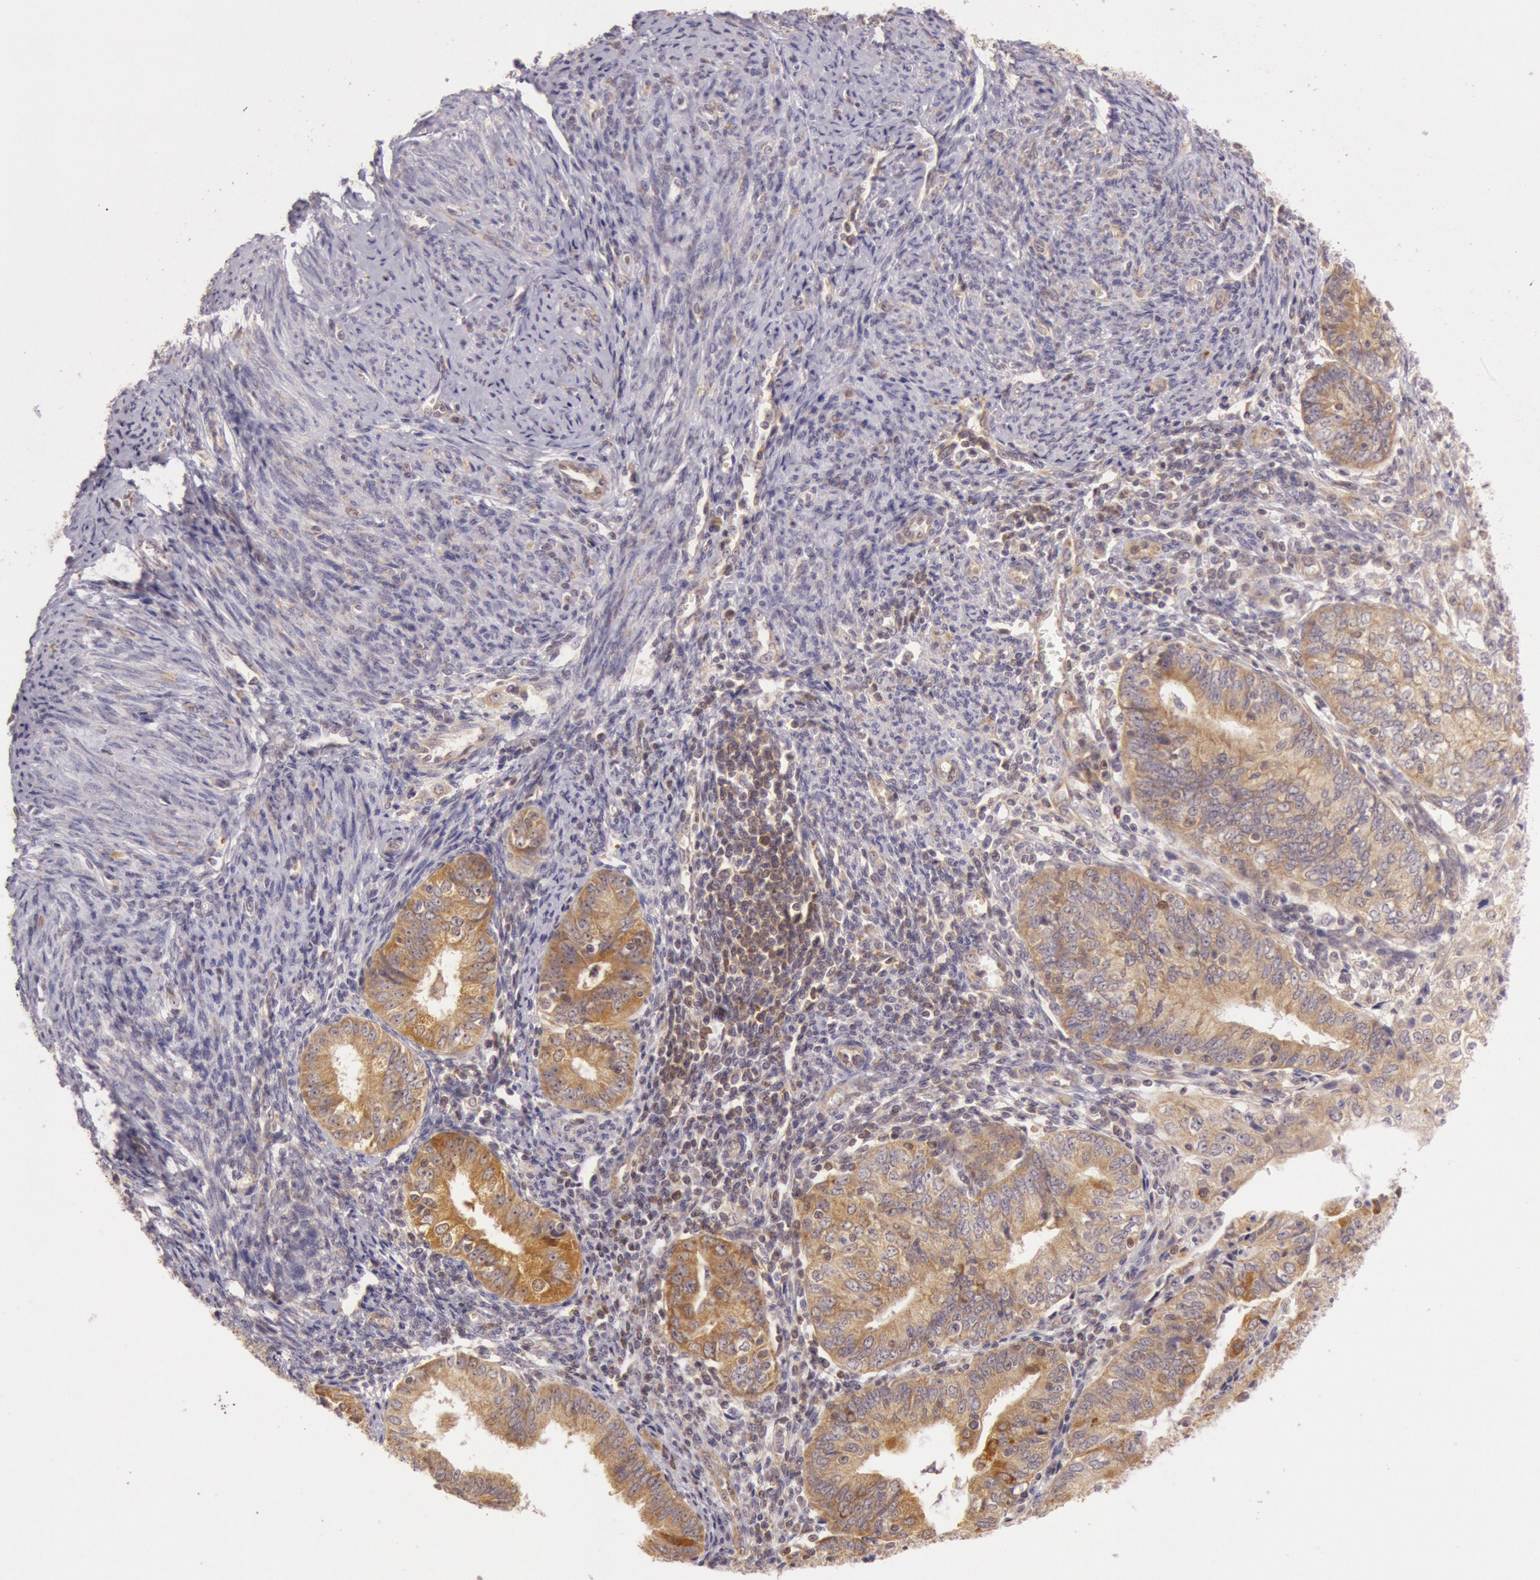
{"staining": {"intensity": "moderate", "quantity": ">75%", "location": "cytoplasmic/membranous"}, "tissue": "endometrial cancer", "cell_type": "Tumor cells", "image_type": "cancer", "snomed": [{"axis": "morphology", "description": "Adenocarcinoma, NOS"}, {"axis": "topography", "description": "Endometrium"}], "caption": "Protein staining exhibits moderate cytoplasmic/membranous staining in approximately >75% of tumor cells in adenocarcinoma (endometrial).", "gene": "CDK16", "patient": {"sex": "female", "age": 55}}